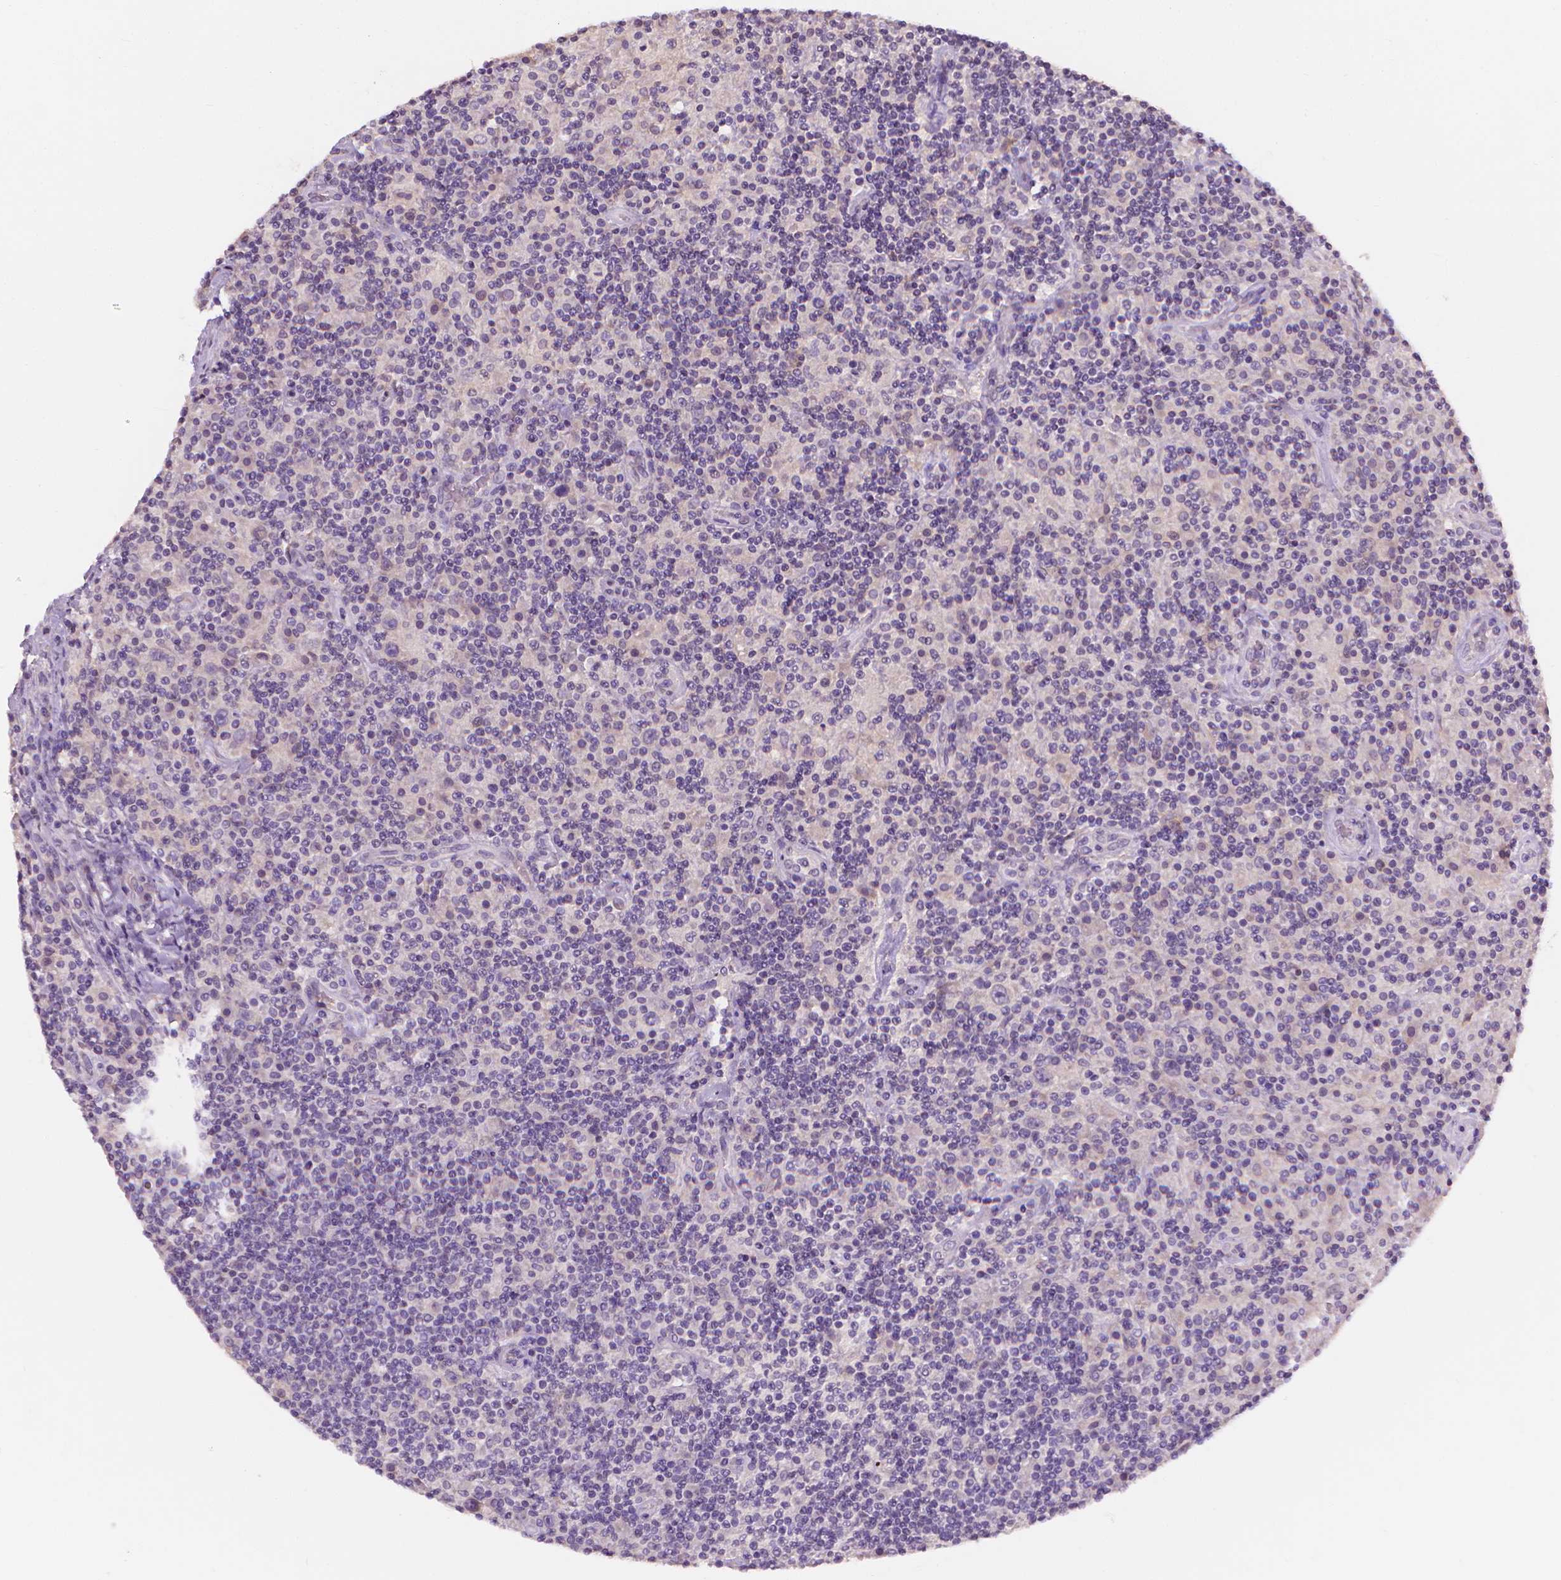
{"staining": {"intensity": "negative", "quantity": "none", "location": "none"}, "tissue": "lymphoma", "cell_type": "Tumor cells", "image_type": "cancer", "snomed": [{"axis": "morphology", "description": "Hodgkin's disease, NOS"}, {"axis": "topography", "description": "Lymph node"}], "caption": "Human lymphoma stained for a protein using immunohistochemistry shows no staining in tumor cells.", "gene": "FASN", "patient": {"sex": "male", "age": 70}}